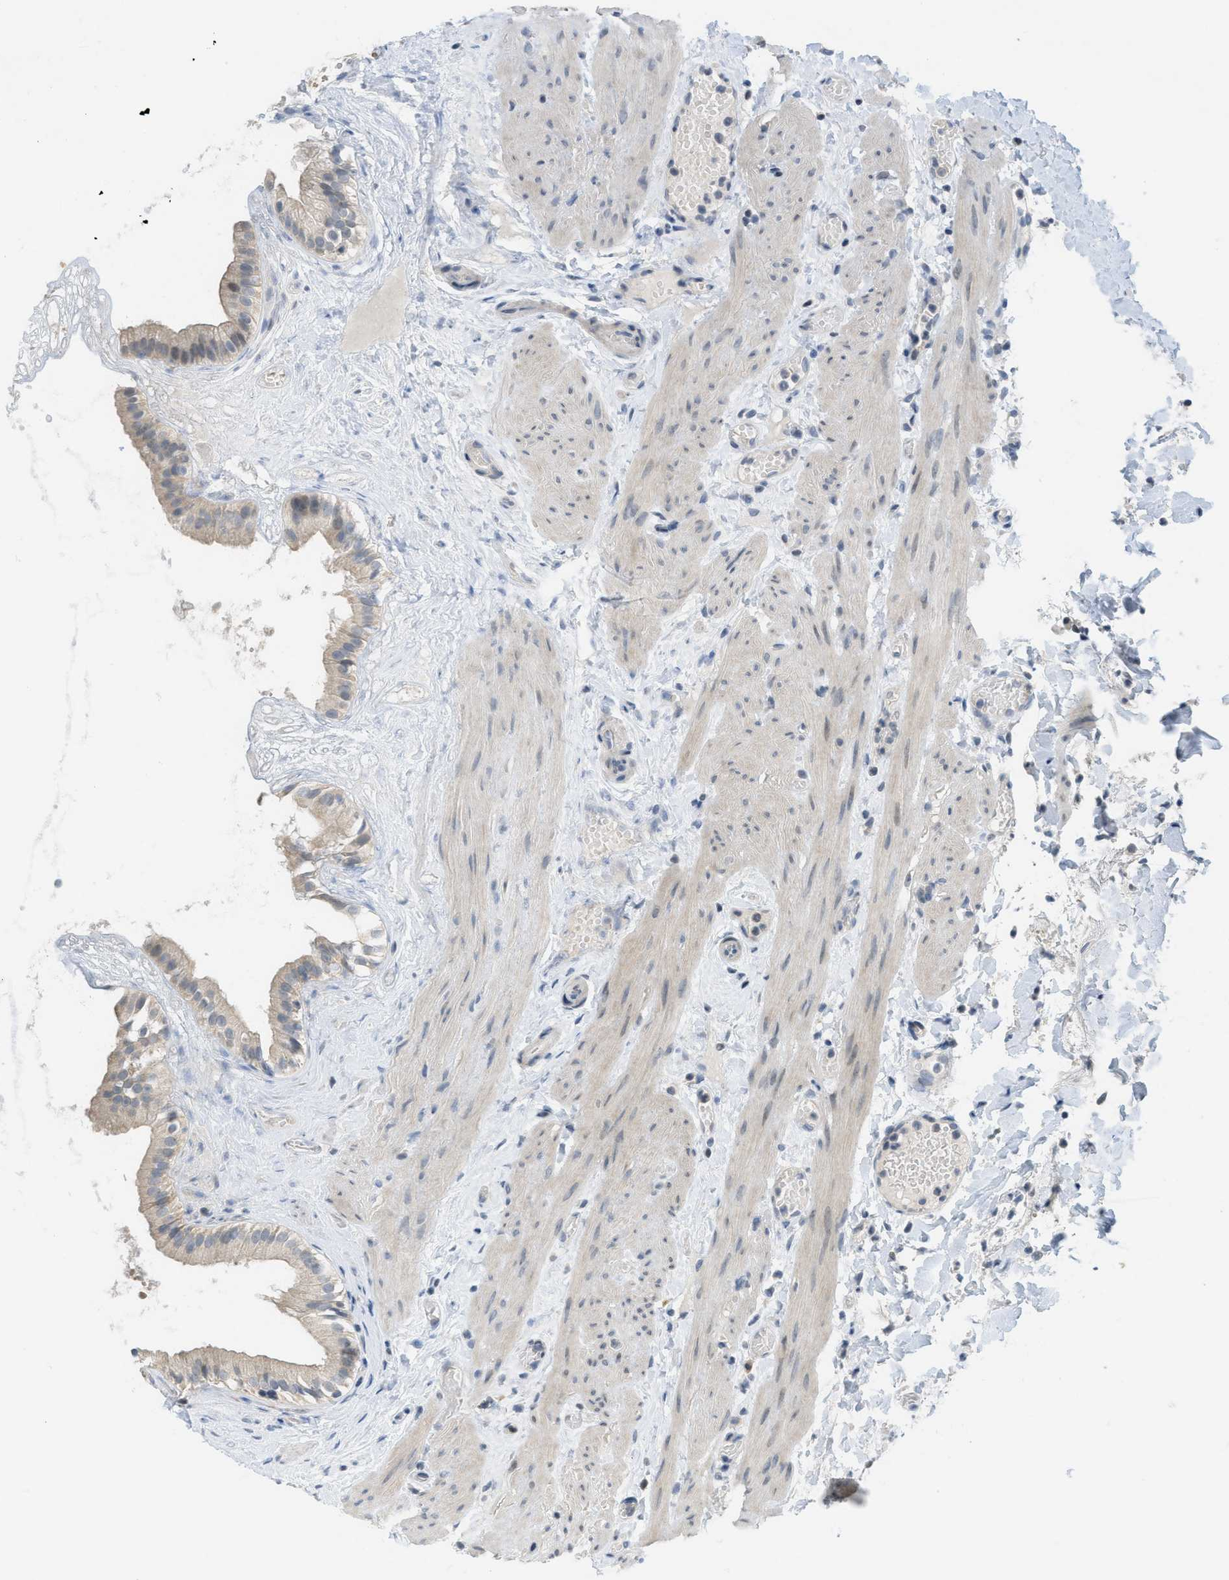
{"staining": {"intensity": "weak", "quantity": "25%-75%", "location": "cytoplasmic/membranous"}, "tissue": "gallbladder", "cell_type": "Glandular cells", "image_type": "normal", "snomed": [{"axis": "morphology", "description": "Normal tissue, NOS"}, {"axis": "topography", "description": "Gallbladder"}], "caption": "Immunohistochemistry (IHC) of normal gallbladder shows low levels of weak cytoplasmic/membranous expression in about 25%-75% of glandular cells.", "gene": "TXNDC2", "patient": {"sex": "female", "age": 26}}